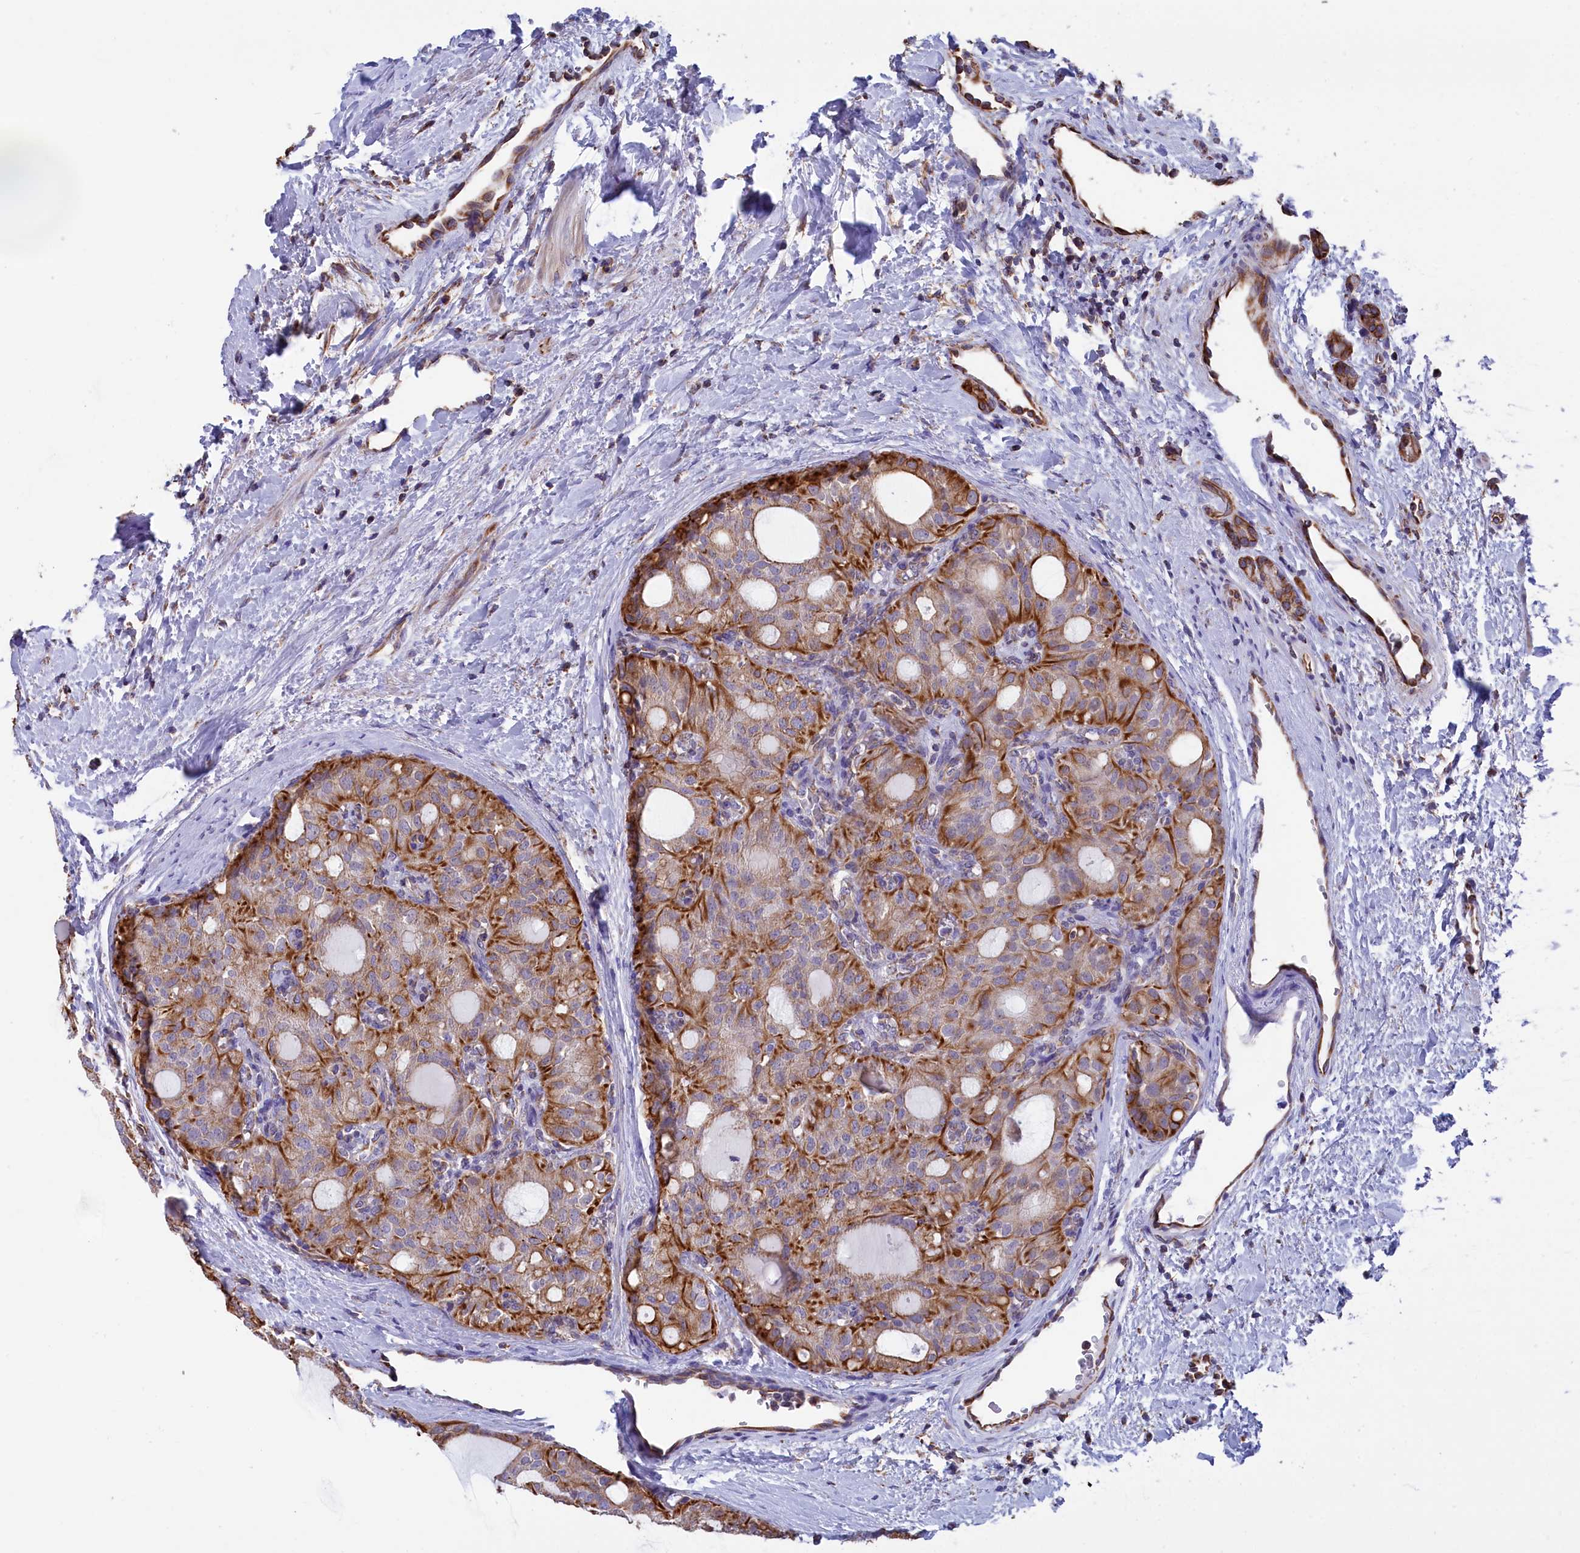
{"staining": {"intensity": "moderate", "quantity": ">75%", "location": "cytoplasmic/membranous"}, "tissue": "thyroid cancer", "cell_type": "Tumor cells", "image_type": "cancer", "snomed": [{"axis": "morphology", "description": "Follicular adenoma carcinoma, NOS"}, {"axis": "topography", "description": "Thyroid gland"}], "caption": "Moderate cytoplasmic/membranous protein positivity is identified in approximately >75% of tumor cells in follicular adenoma carcinoma (thyroid).", "gene": "GATB", "patient": {"sex": "male", "age": 75}}